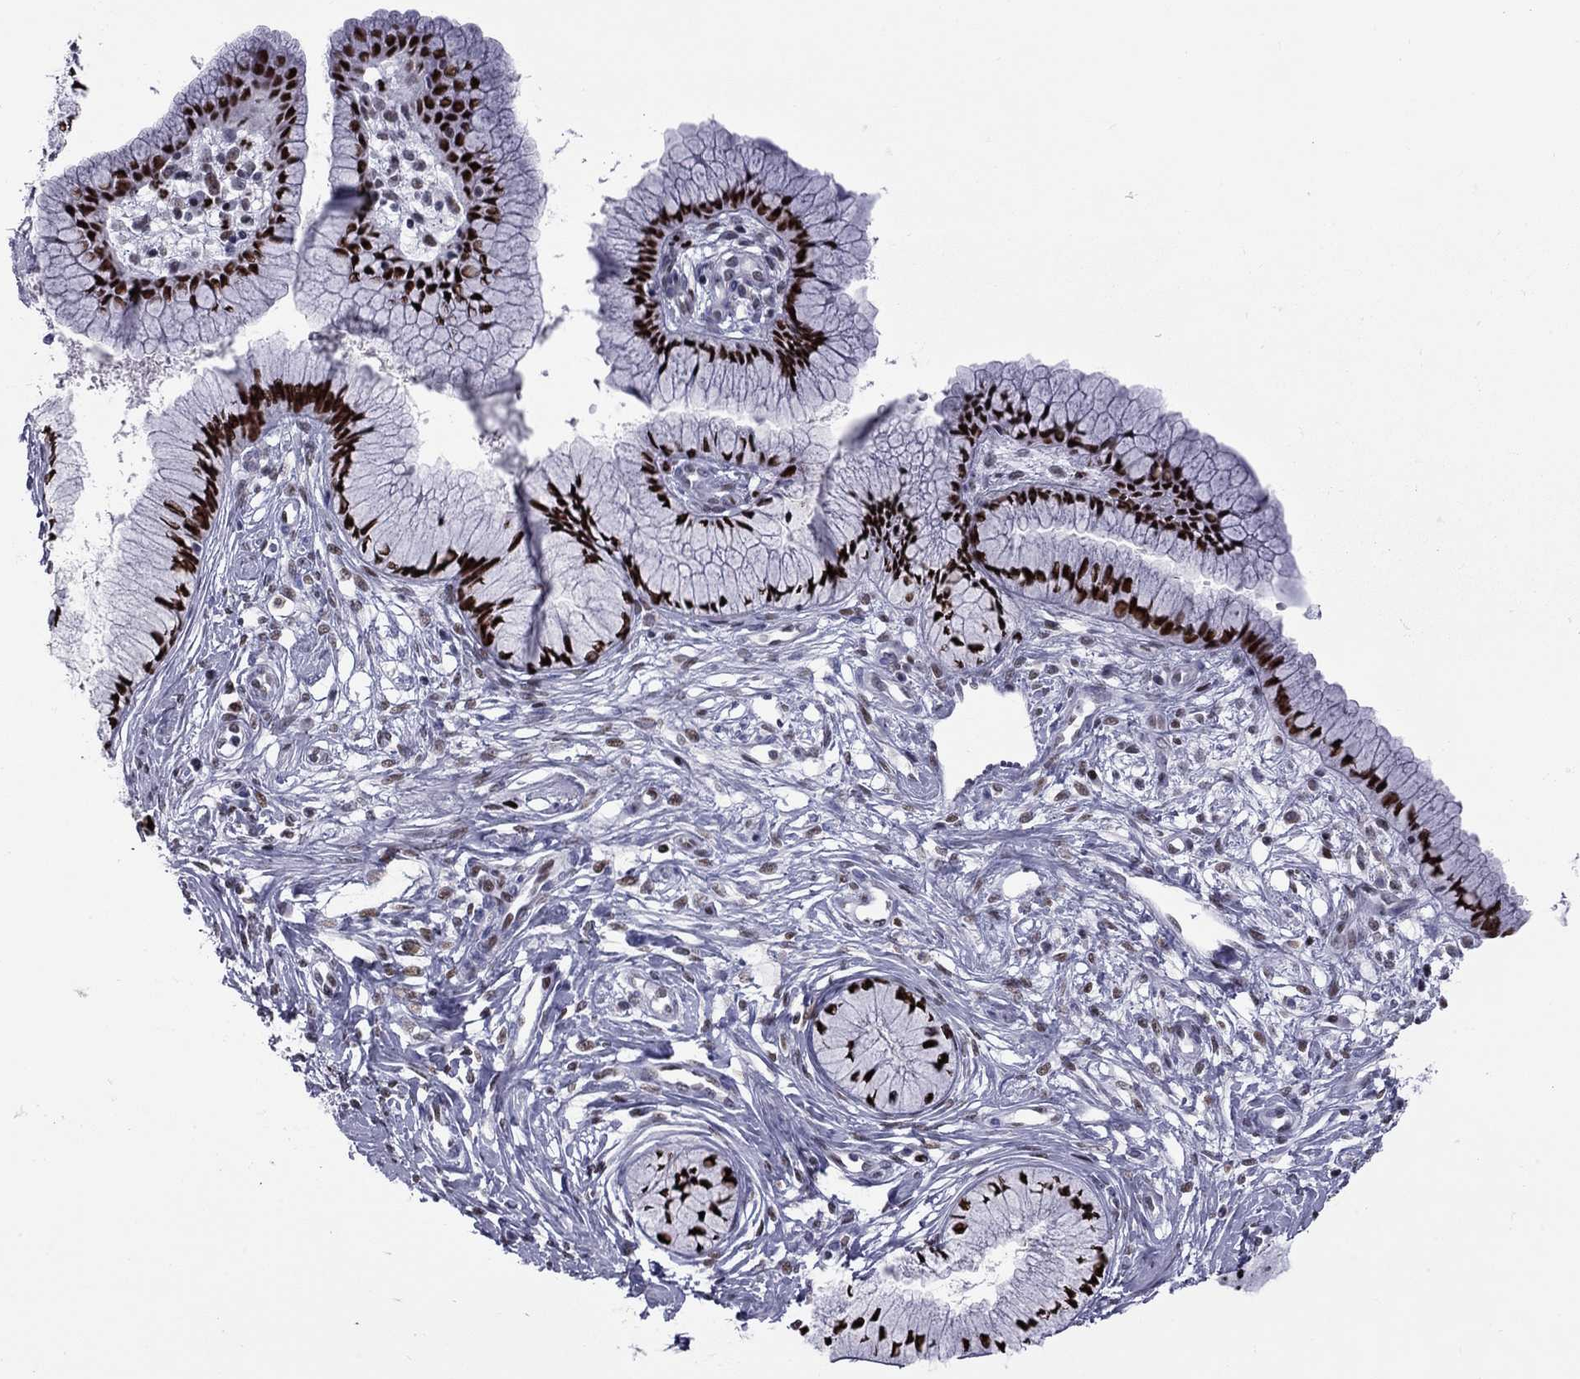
{"staining": {"intensity": "strong", "quantity": ">75%", "location": "nuclear"}, "tissue": "cervix", "cell_type": "Glandular cells", "image_type": "normal", "snomed": [{"axis": "morphology", "description": "Normal tissue, NOS"}, {"axis": "topography", "description": "Cervix"}], "caption": "Immunohistochemistry photomicrograph of benign human cervix stained for a protein (brown), which shows high levels of strong nuclear staining in about >75% of glandular cells.", "gene": "PCGF3", "patient": {"sex": "female", "age": 37}}